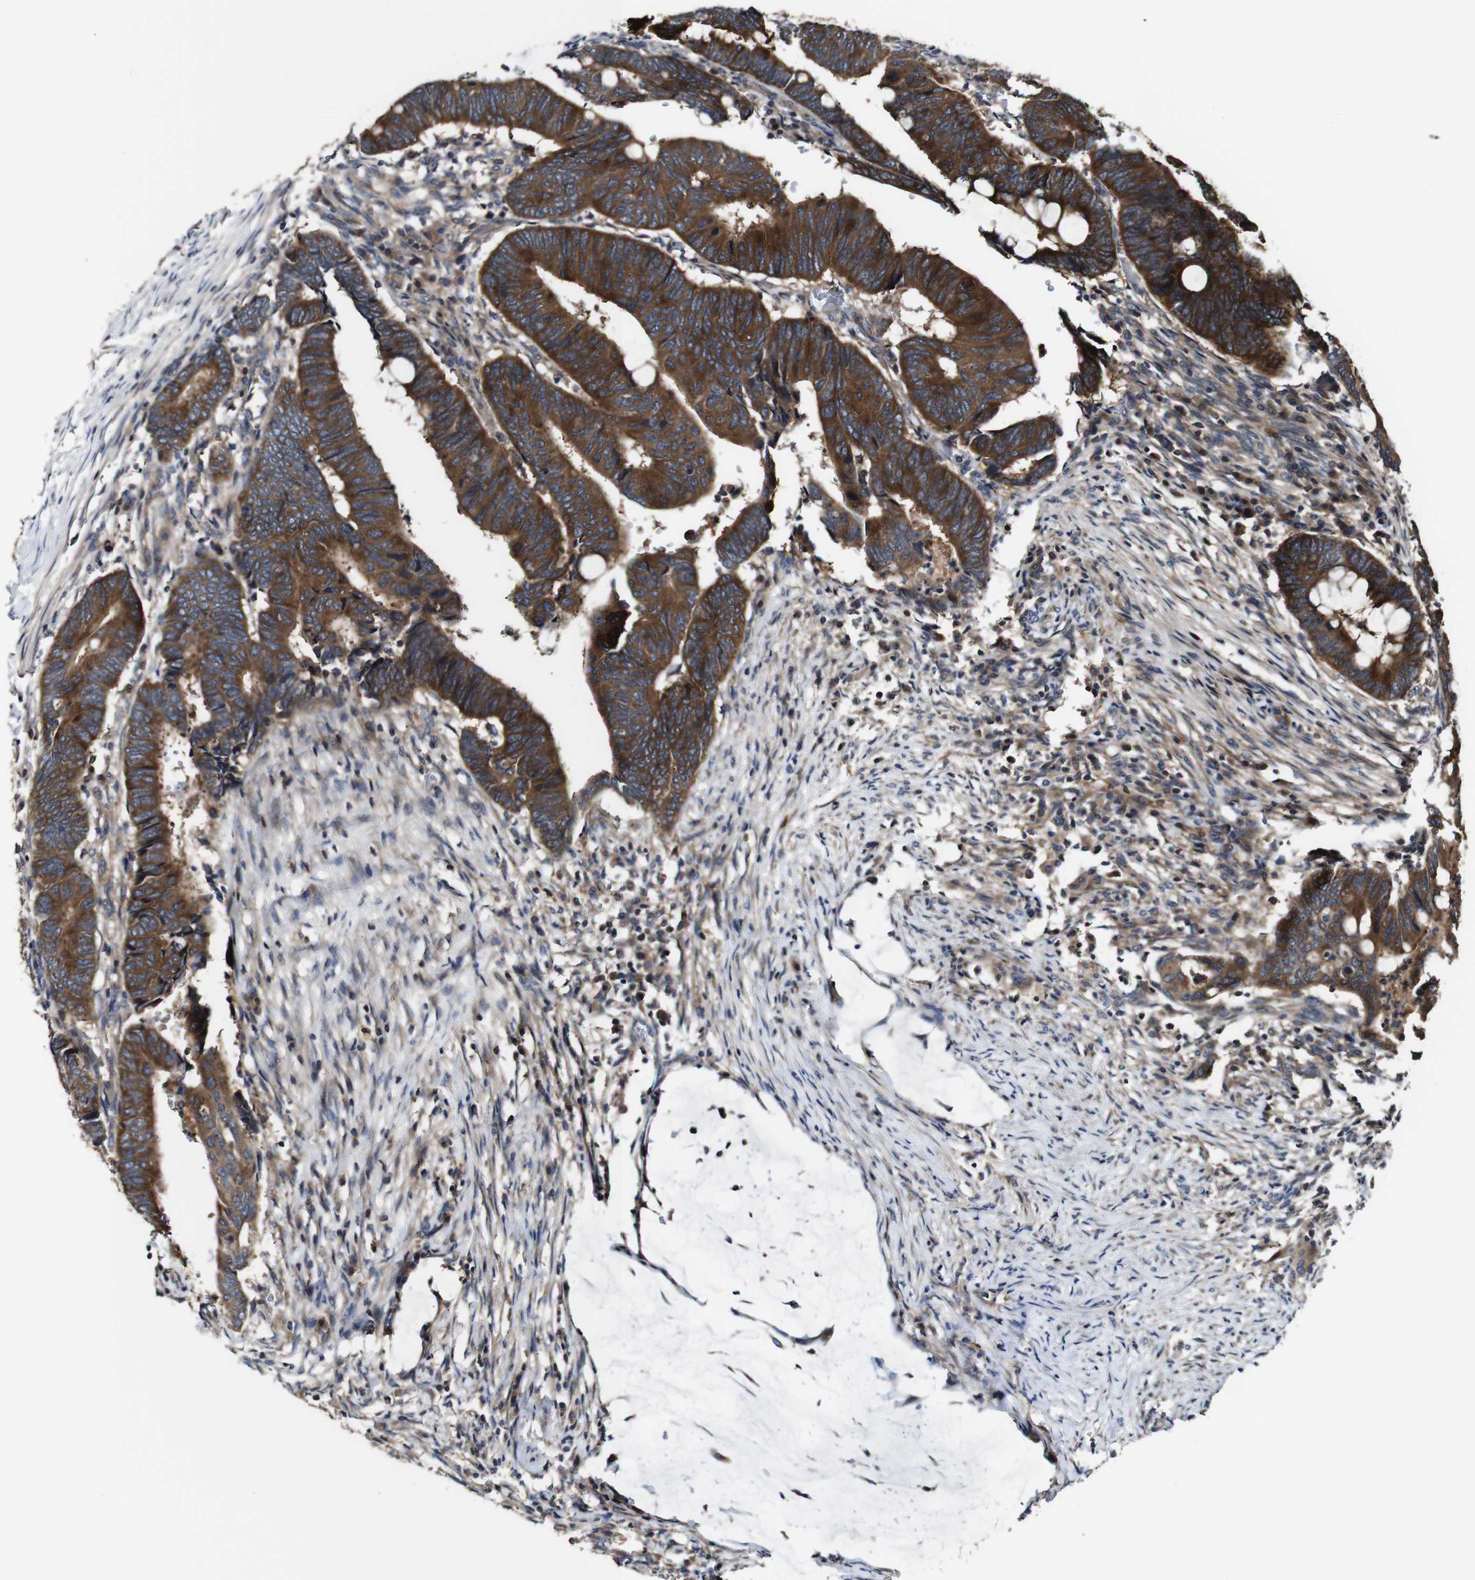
{"staining": {"intensity": "strong", "quantity": ">75%", "location": "cytoplasmic/membranous"}, "tissue": "colorectal cancer", "cell_type": "Tumor cells", "image_type": "cancer", "snomed": [{"axis": "morphology", "description": "Normal tissue, NOS"}, {"axis": "morphology", "description": "Adenocarcinoma, NOS"}, {"axis": "topography", "description": "Rectum"}, {"axis": "topography", "description": "Peripheral nerve tissue"}], "caption": "The photomicrograph reveals a brown stain indicating the presence of a protein in the cytoplasmic/membranous of tumor cells in adenocarcinoma (colorectal).", "gene": "TNIK", "patient": {"sex": "male", "age": 92}}